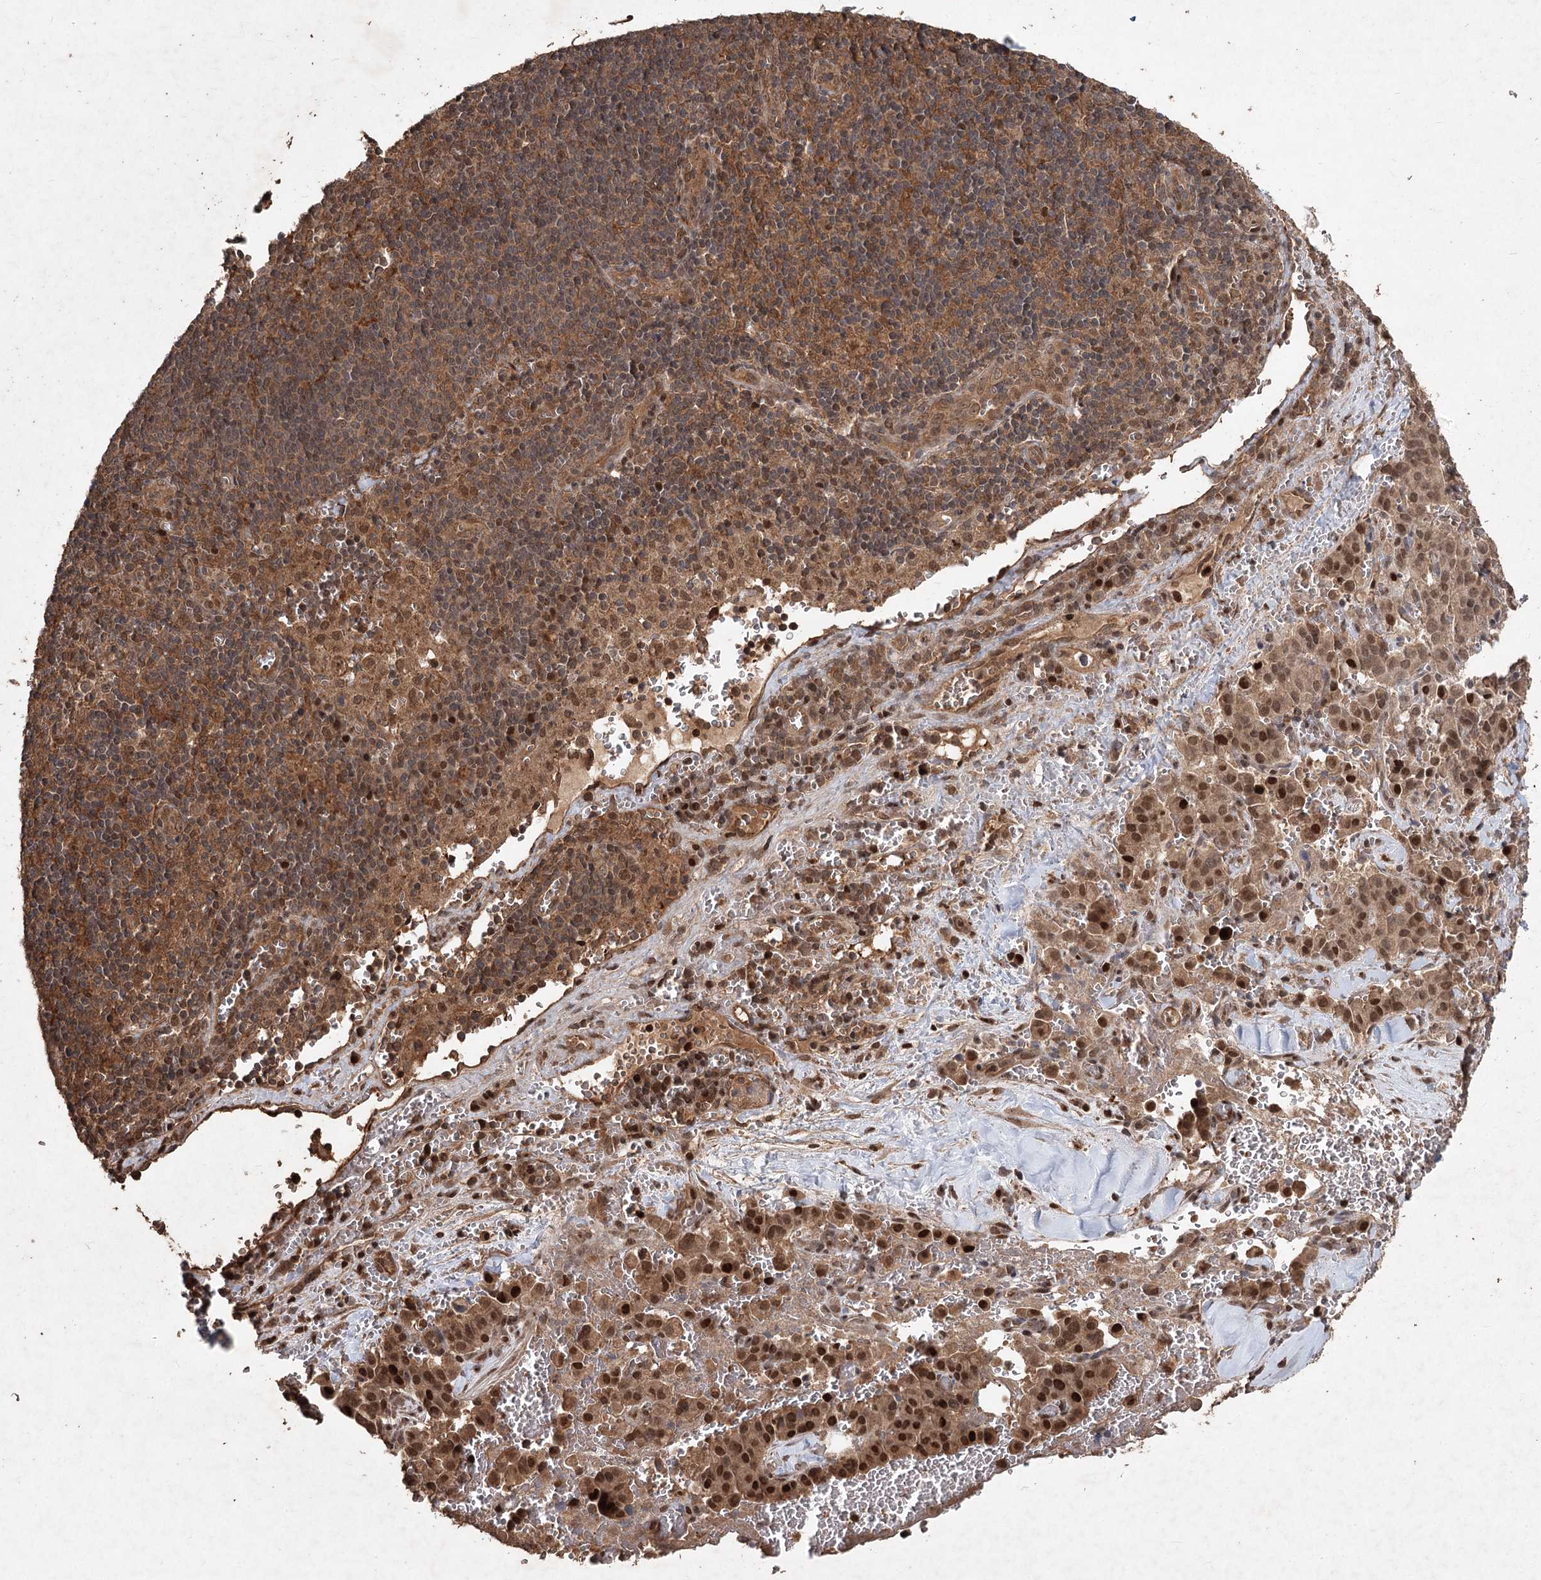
{"staining": {"intensity": "moderate", "quantity": ">75%", "location": "nuclear"}, "tissue": "pancreatic cancer", "cell_type": "Tumor cells", "image_type": "cancer", "snomed": [{"axis": "morphology", "description": "Adenocarcinoma, NOS"}, {"axis": "topography", "description": "Pancreas"}], "caption": "Immunohistochemical staining of pancreatic cancer displays medium levels of moderate nuclear protein staining in about >75% of tumor cells. The staining was performed using DAB to visualize the protein expression in brown, while the nuclei were stained in blue with hematoxylin (Magnification: 20x).", "gene": "FBXO7", "patient": {"sex": "male", "age": 65}}